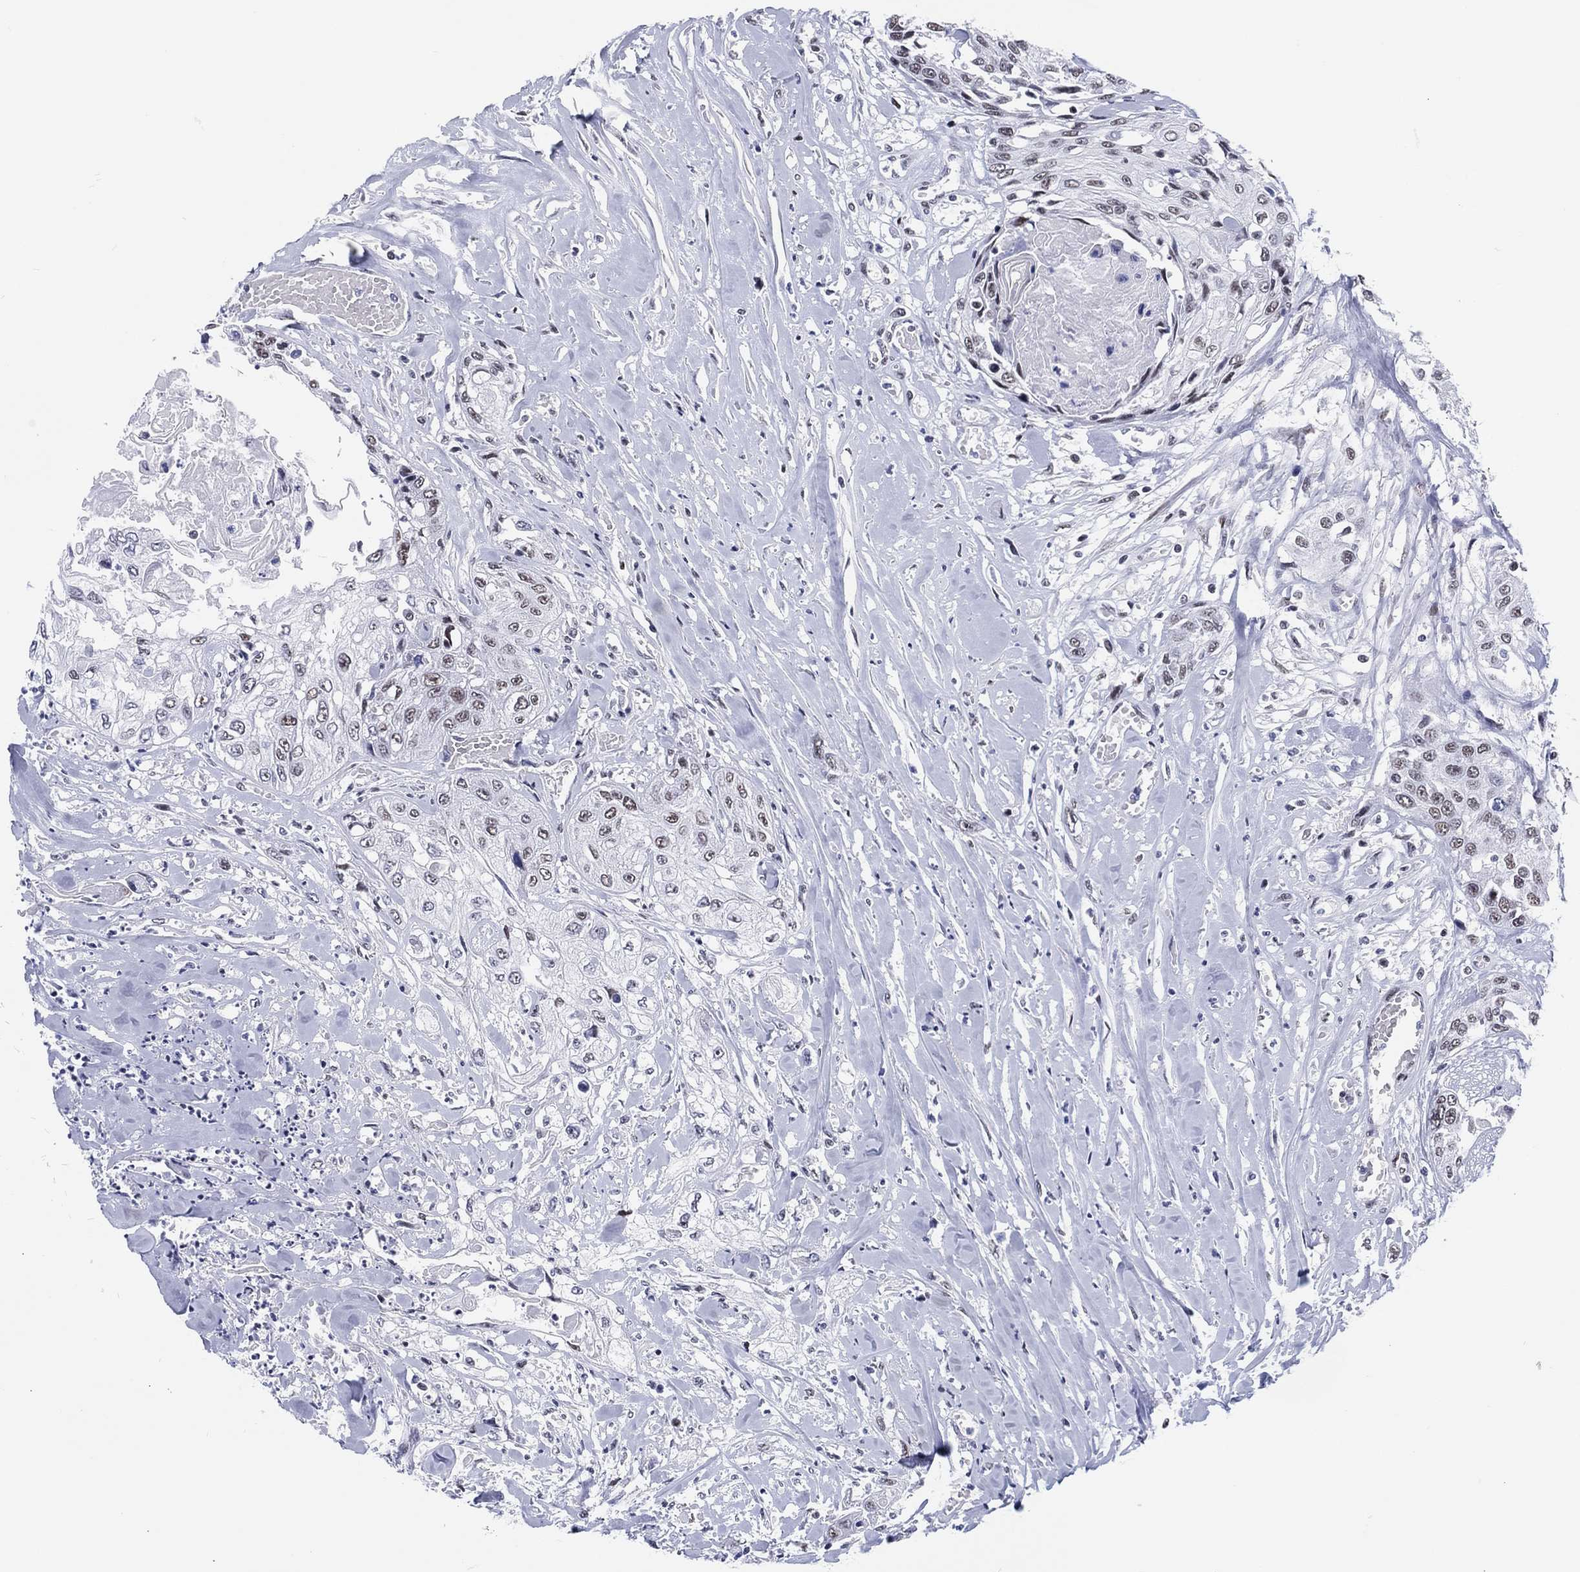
{"staining": {"intensity": "negative", "quantity": "none", "location": "none"}, "tissue": "head and neck cancer", "cell_type": "Tumor cells", "image_type": "cancer", "snomed": [{"axis": "morphology", "description": "Normal tissue, NOS"}, {"axis": "morphology", "description": "Squamous cell carcinoma, NOS"}, {"axis": "topography", "description": "Oral tissue"}, {"axis": "topography", "description": "Peripheral nerve tissue"}, {"axis": "topography", "description": "Head-Neck"}], "caption": "A micrograph of human head and neck cancer is negative for staining in tumor cells.", "gene": "MAPK8IP1", "patient": {"sex": "female", "age": 59}}